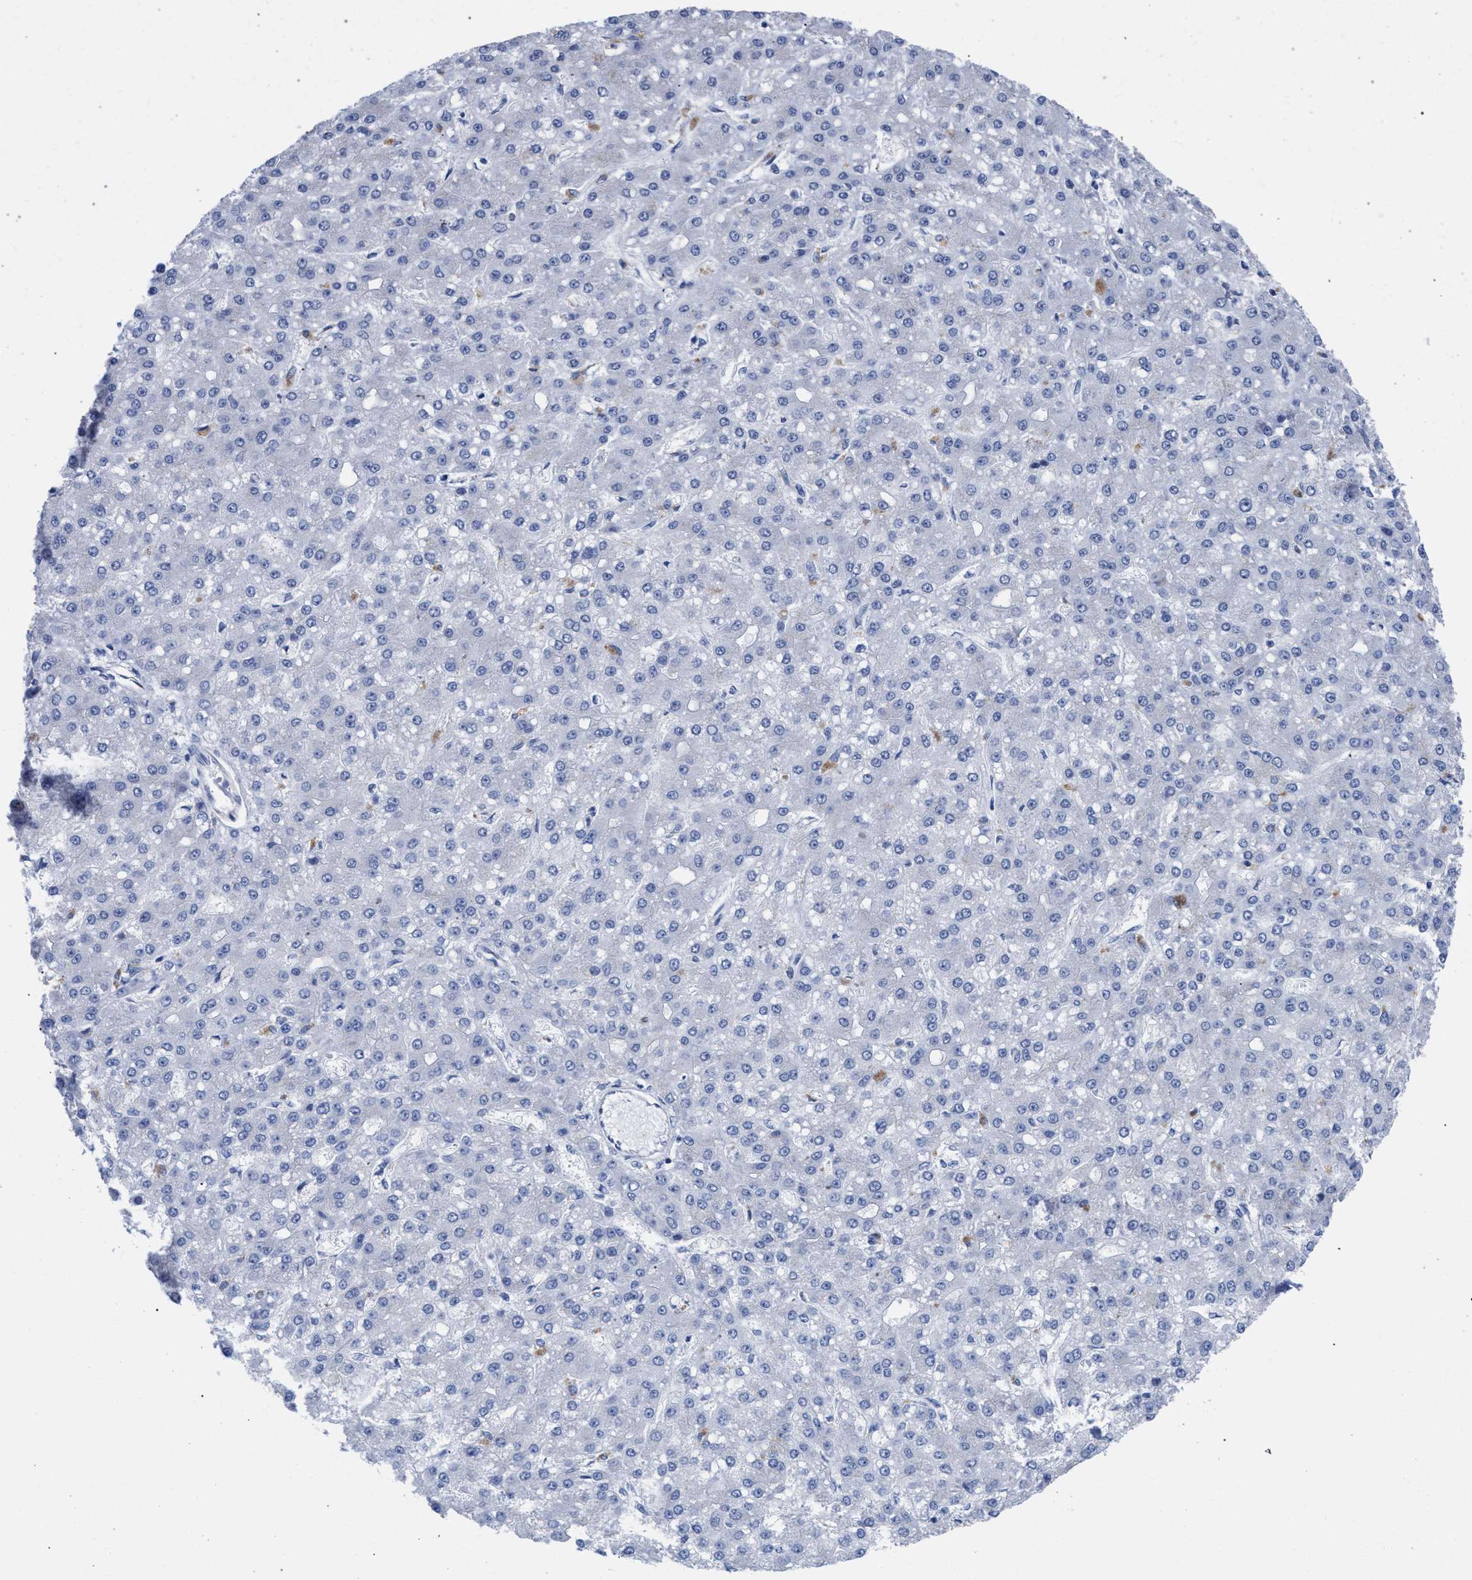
{"staining": {"intensity": "negative", "quantity": "none", "location": "none"}, "tissue": "liver cancer", "cell_type": "Tumor cells", "image_type": "cancer", "snomed": [{"axis": "morphology", "description": "Carcinoma, Hepatocellular, NOS"}, {"axis": "topography", "description": "Liver"}], "caption": "High power microscopy image of an immunohistochemistry (IHC) histopathology image of liver cancer (hepatocellular carcinoma), revealing no significant staining in tumor cells.", "gene": "GOLGA2", "patient": {"sex": "male", "age": 67}}